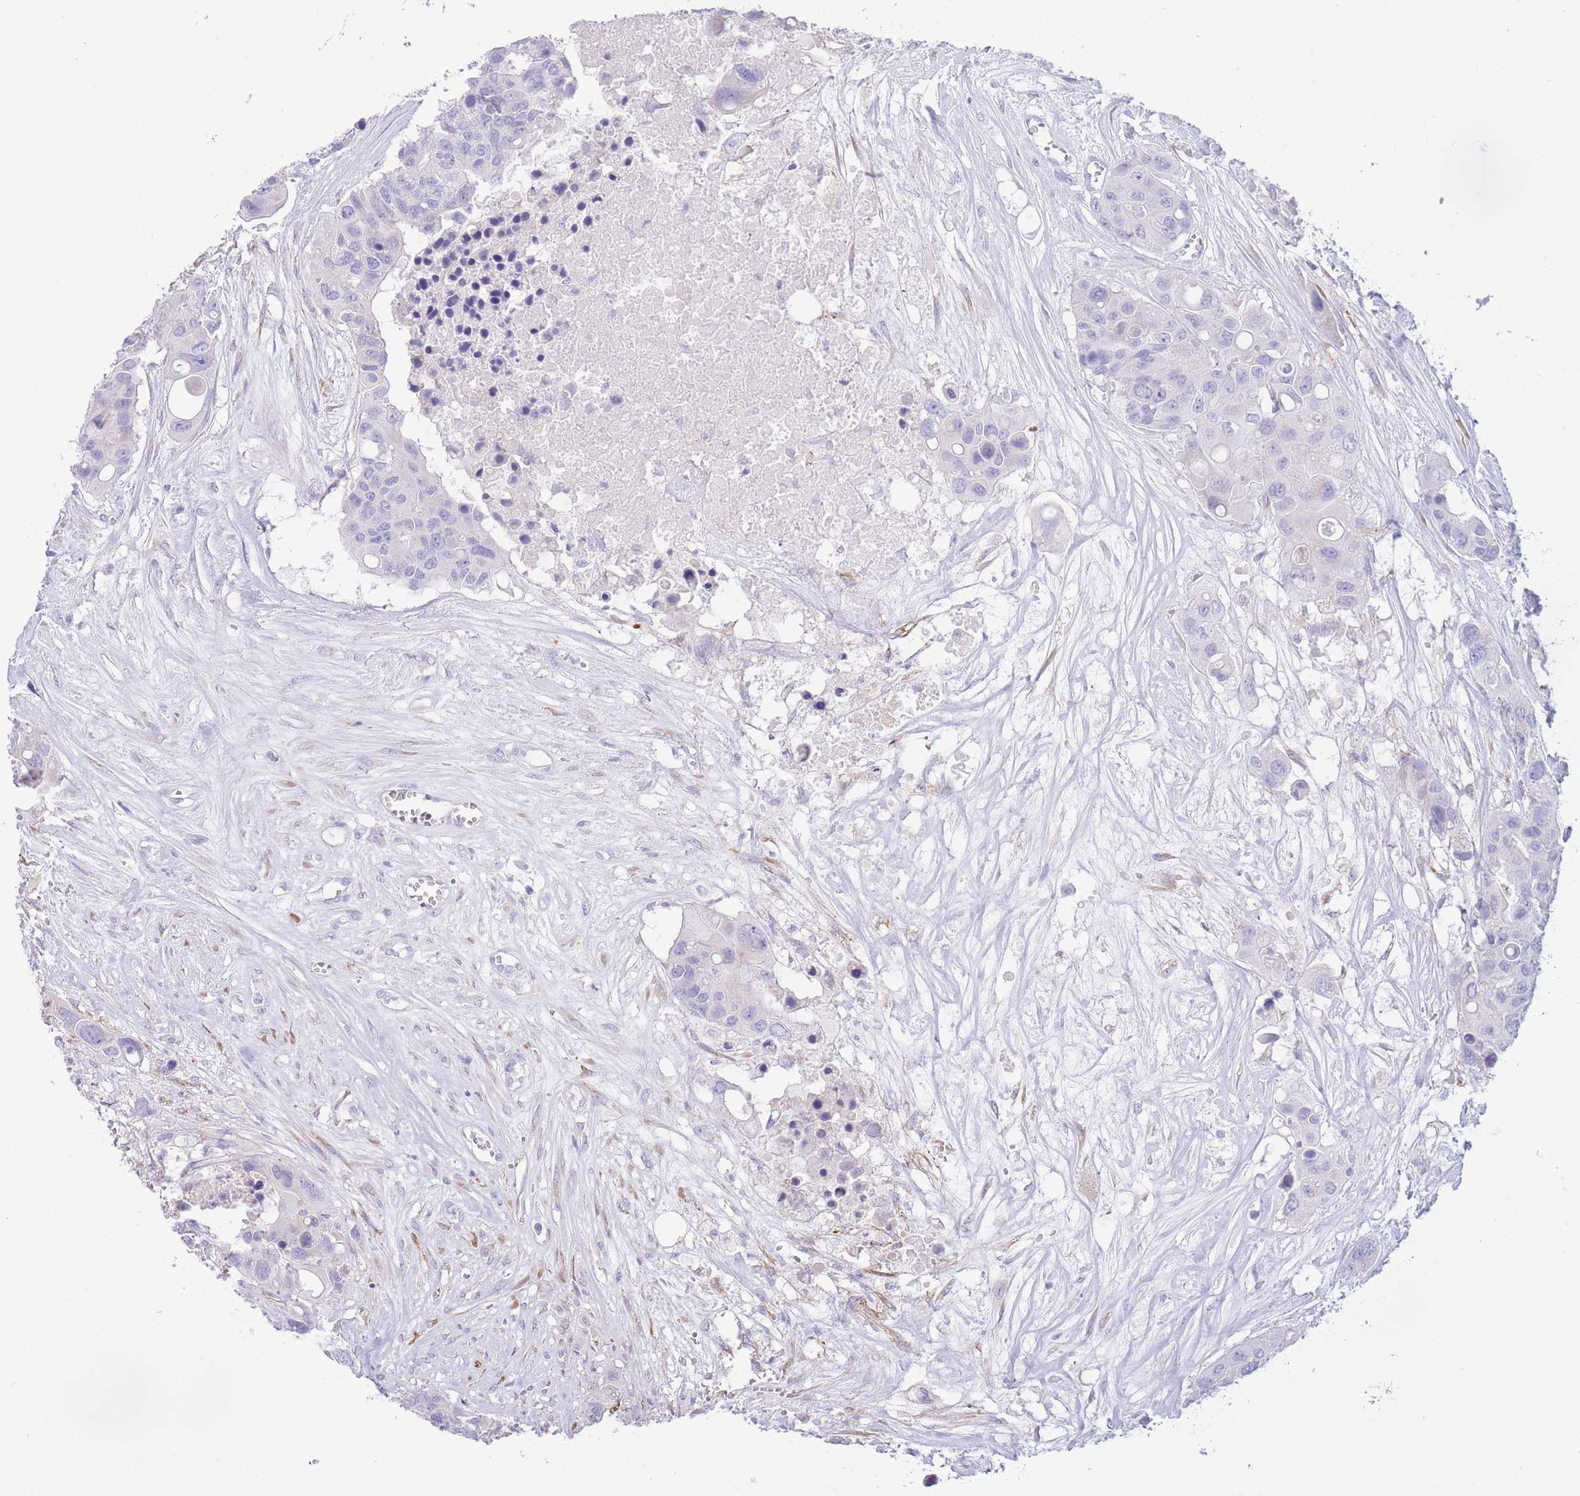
{"staining": {"intensity": "negative", "quantity": "none", "location": "none"}, "tissue": "colorectal cancer", "cell_type": "Tumor cells", "image_type": "cancer", "snomed": [{"axis": "morphology", "description": "Adenocarcinoma, NOS"}, {"axis": "topography", "description": "Colon"}], "caption": "A high-resolution photomicrograph shows IHC staining of adenocarcinoma (colorectal), which shows no significant staining in tumor cells.", "gene": "FAH", "patient": {"sex": "male", "age": 77}}